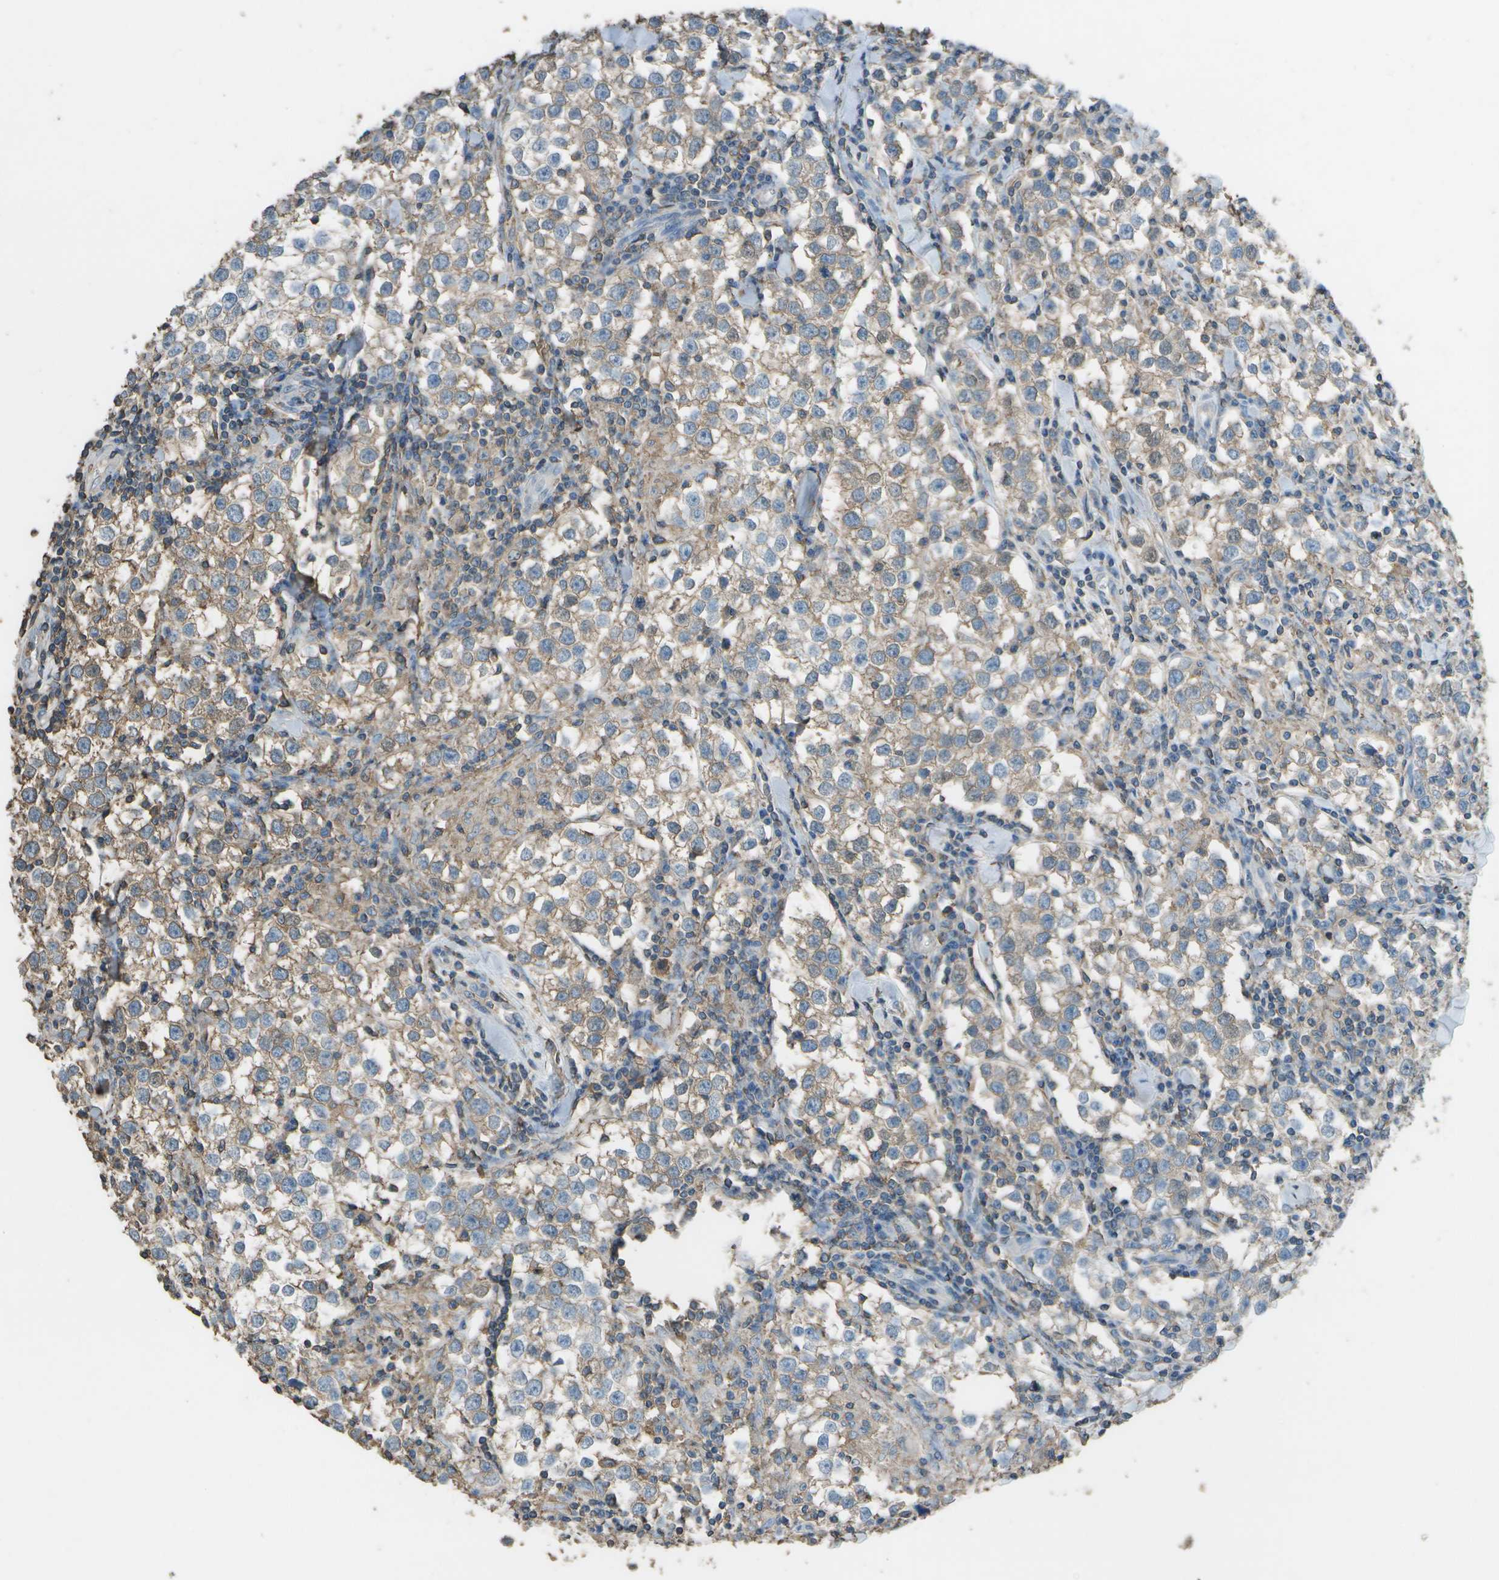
{"staining": {"intensity": "moderate", "quantity": "25%-75%", "location": "cytoplasmic/membranous"}, "tissue": "testis cancer", "cell_type": "Tumor cells", "image_type": "cancer", "snomed": [{"axis": "morphology", "description": "Seminoma, NOS"}, {"axis": "morphology", "description": "Carcinoma, Embryonal, NOS"}, {"axis": "topography", "description": "Testis"}], "caption": "Testis cancer (embryonal carcinoma) stained with a brown dye displays moderate cytoplasmic/membranous positive expression in about 25%-75% of tumor cells.", "gene": "CYP4F11", "patient": {"sex": "male", "age": 36}}